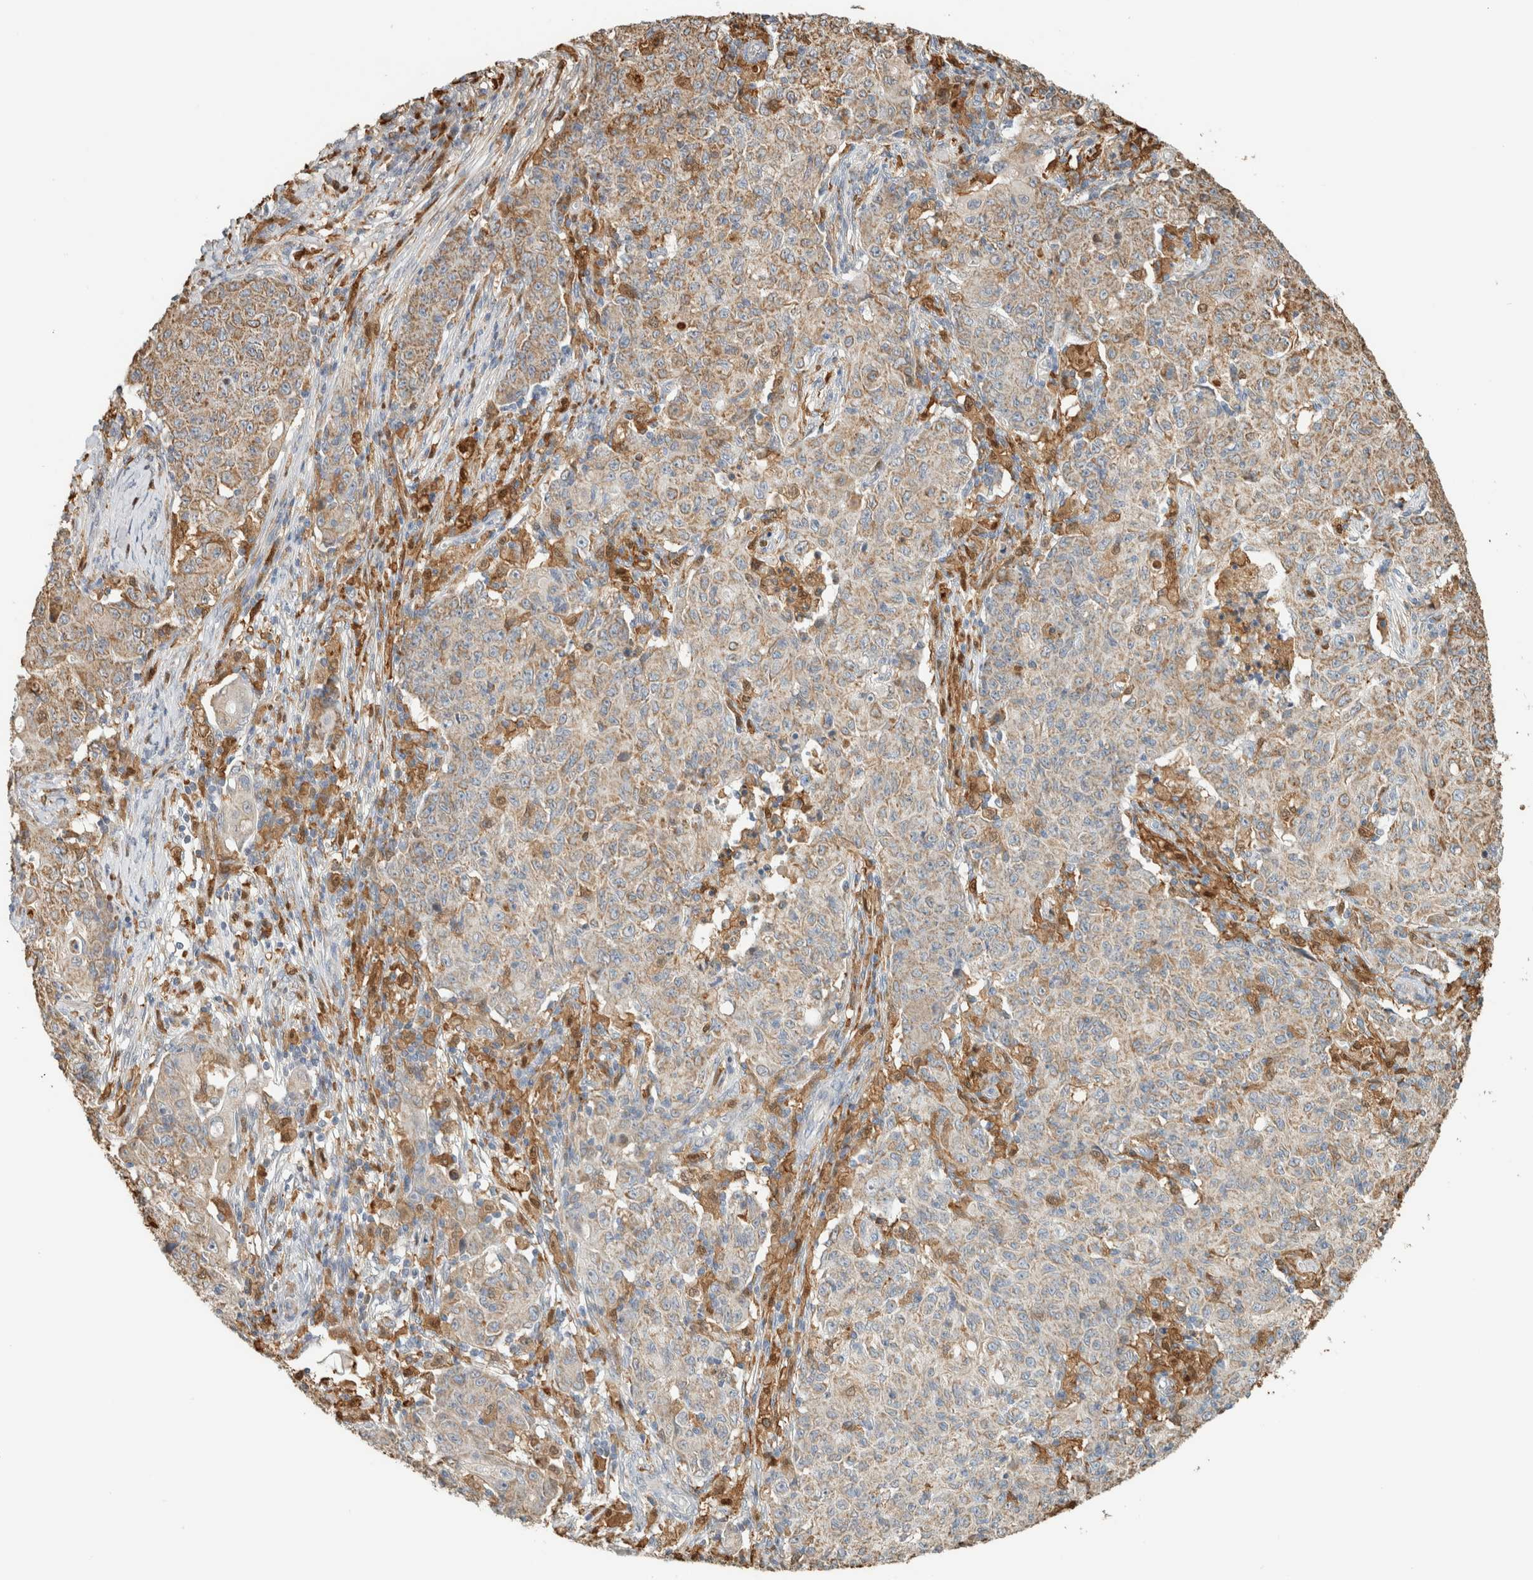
{"staining": {"intensity": "weak", "quantity": ">75%", "location": "cytoplasmic/membranous"}, "tissue": "ovarian cancer", "cell_type": "Tumor cells", "image_type": "cancer", "snomed": [{"axis": "morphology", "description": "Carcinoma, endometroid"}, {"axis": "topography", "description": "Ovary"}], "caption": "This histopathology image exhibits immunohistochemistry staining of human ovarian cancer, with low weak cytoplasmic/membranous positivity in approximately >75% of tumor cells.", "gene": "CAPG", "patient": {"sex": "female", "age": 42}}